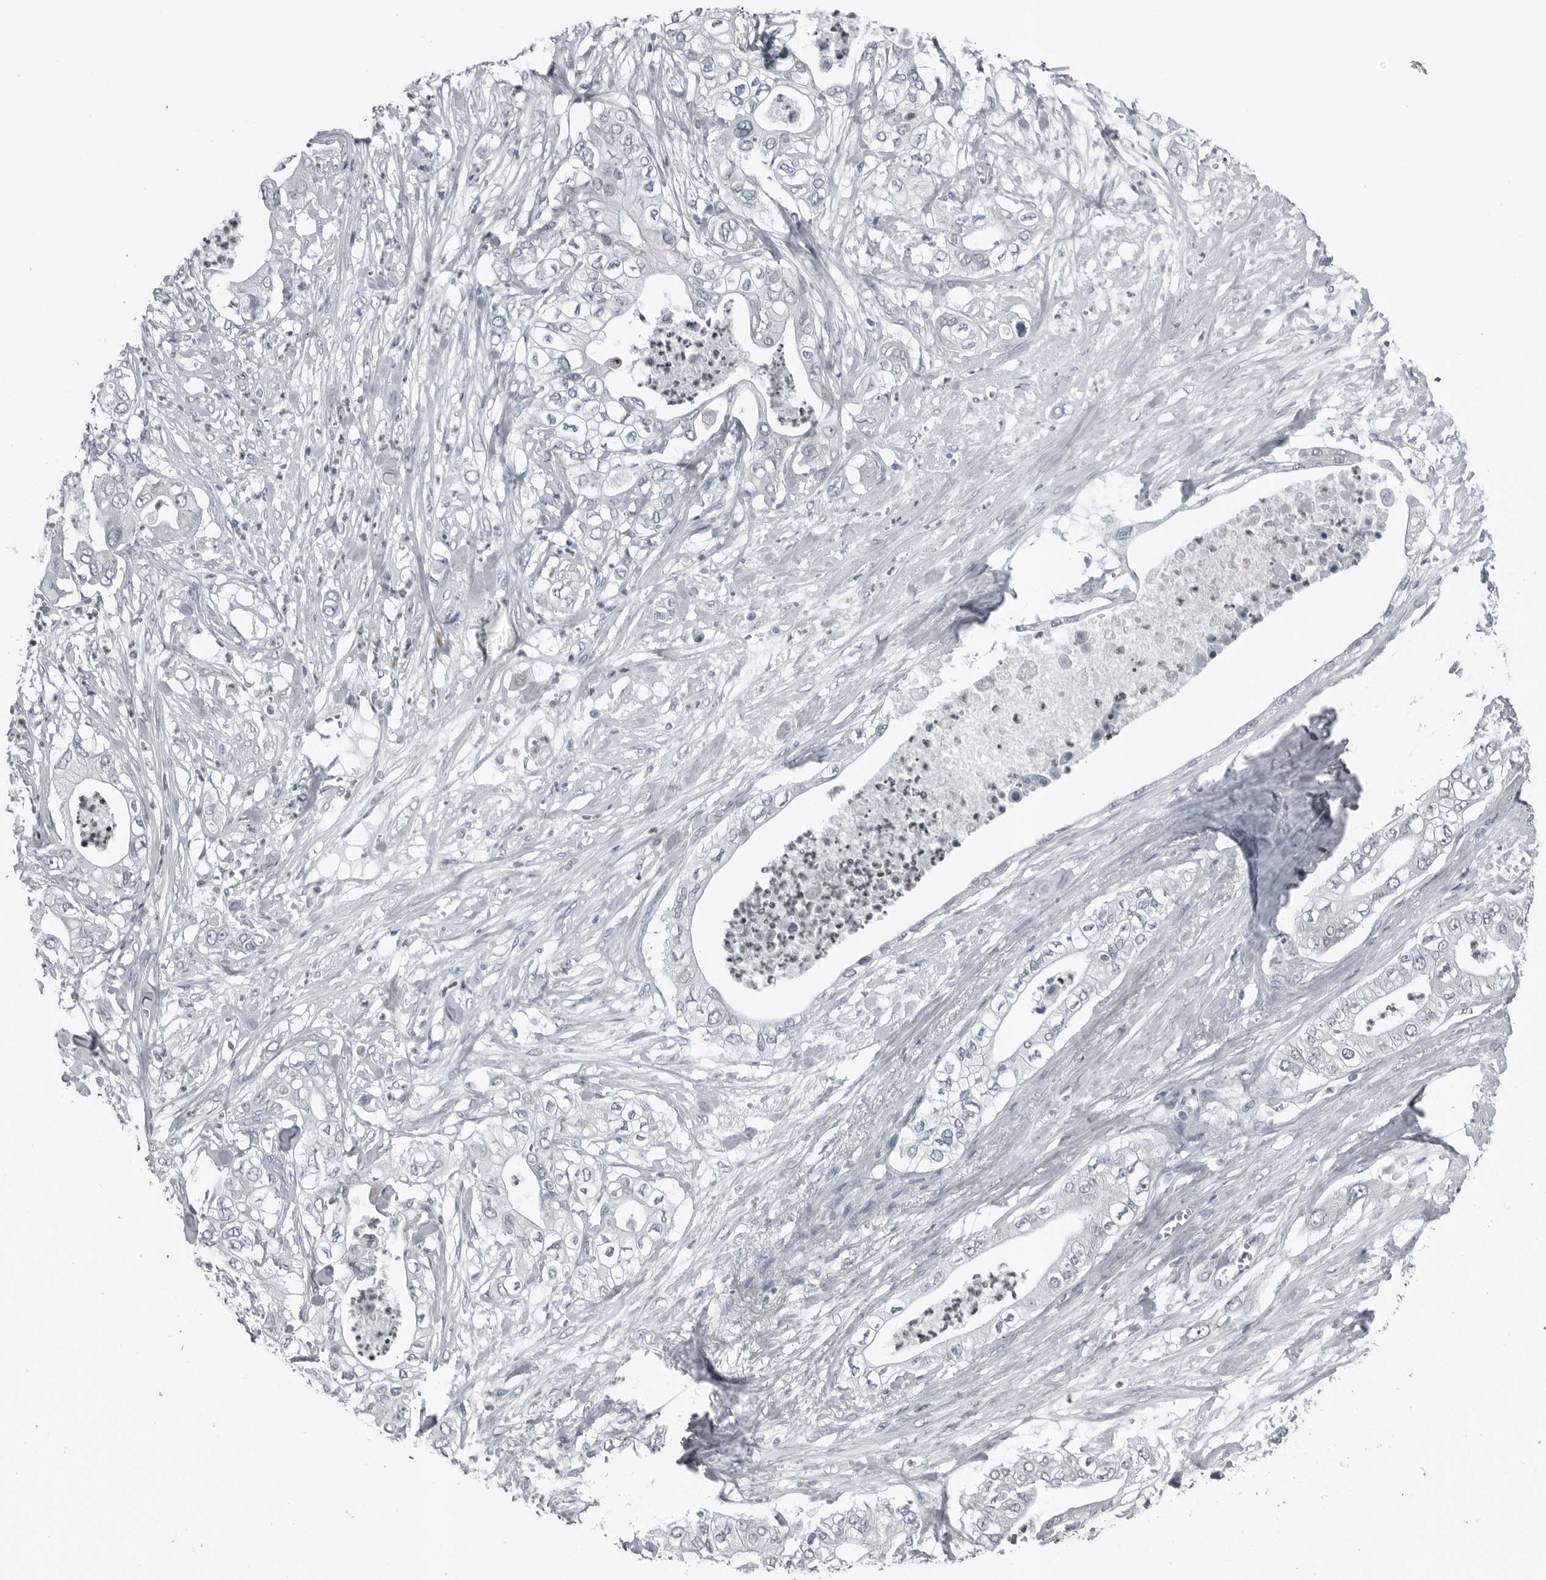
{"staining": {"intensity": "negative", "quantity": "none", "location": "none"}, "tissue": "pancreatic cancer", "cell_type": "Tumor cells", "image_type": "cancer", "snomed": [{"axis": "morphology", "description": "Adenocarcinoma, NOS"}, {"axis": "topography", "description": "Pancreas"}], "caption": "Tumor cells are negative for brown protein staining in pancreatic adenocarcinoma. (DAB immunohistochemistry (IHC) with hematoxylin counter stain).", "gene": "DNAAF11", "patient": {"sex": "female", "age": 78}}